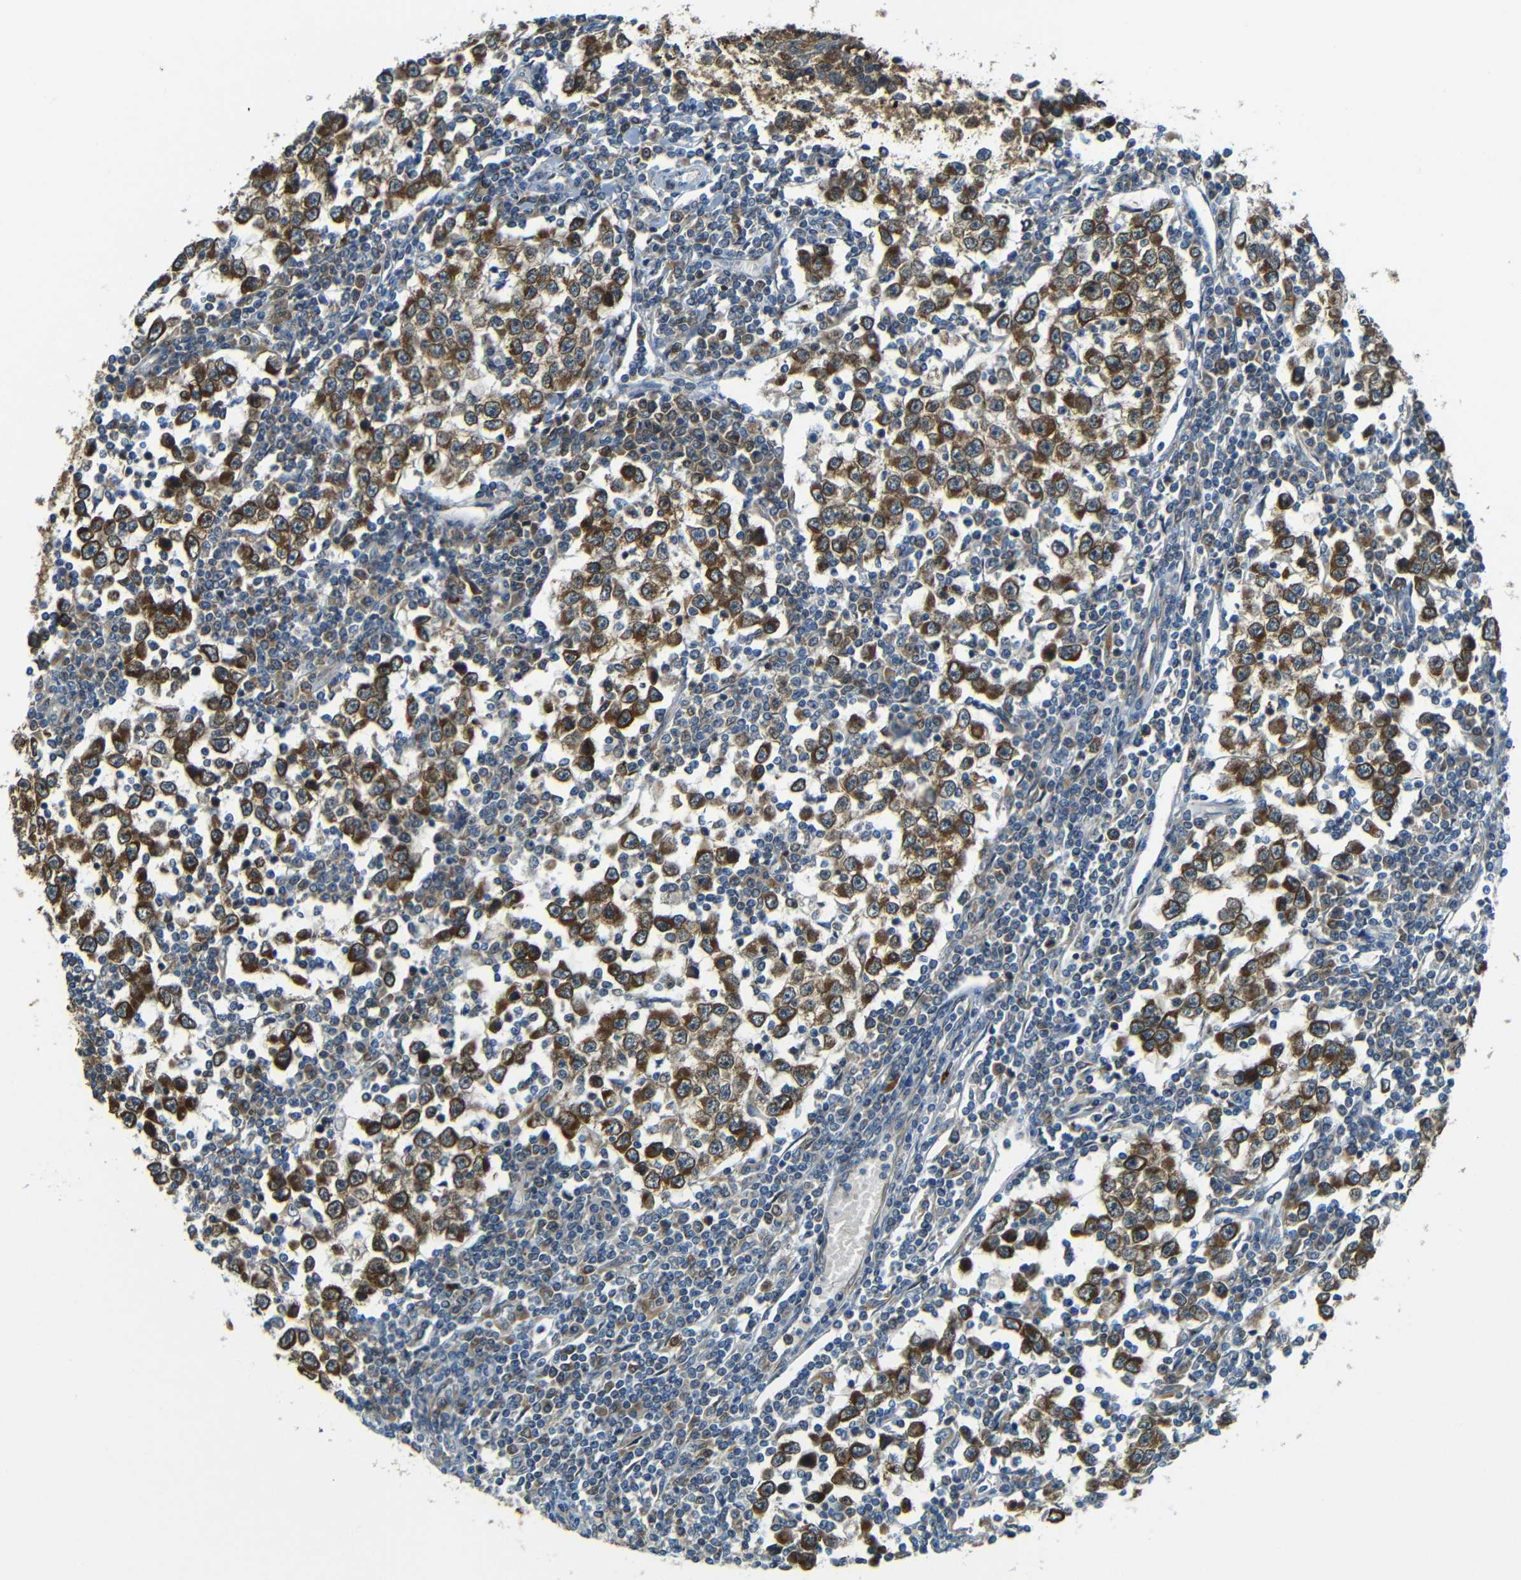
{"staining": {"intensity": "strong", "quantity": ">75%", "location": "cytoplasmic/membranous"}, "tissue": "testis cancer", "cell_type": "Tumor cells", "image_type": "cancer", "snomed": [{"axis": "morphology", "description": "Seminoma, NOS"}, {"axis": "topography", "description": "Testis"}], "caption": "This micrograph exhibits seminoma (testis) stained with immunohistochemistry to label a protein in brown. The cytoplasmic/membranous of tumor cells show strong positivity for the protein. Nuclei are counter-stained blue.", "gene": "VAPB", "patient": {"sex": "male", "age": 65}}